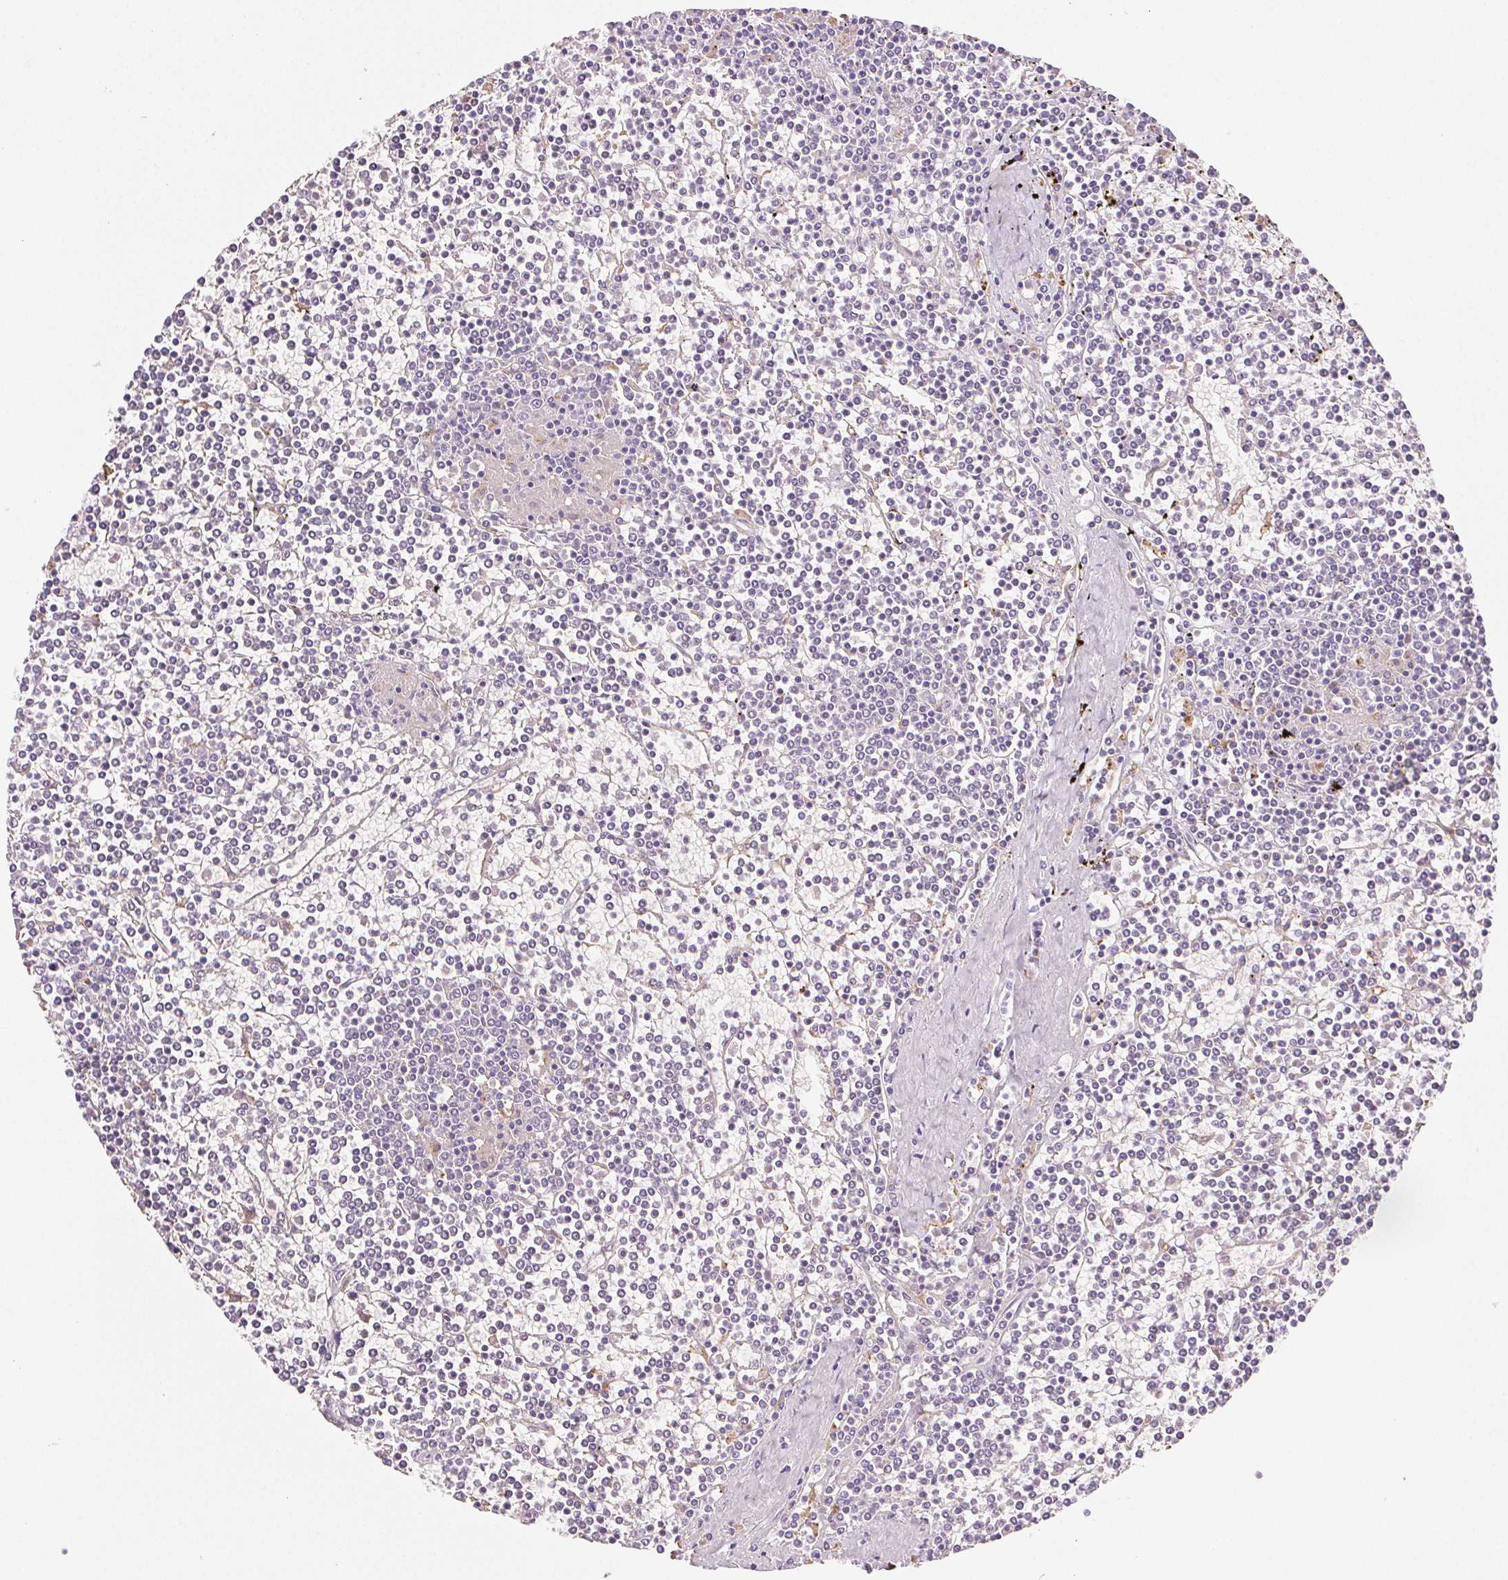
{"staining": {"intensity": "negative", "quantity": "none", "location": "none"}, "tissue": "lymphoma", "cell_type": "Tumor cells", "image_type": "cancer", "snomed": [{"axis": "morphology", "description": "Malignant lymphoma, non-Hodgkin's type, Low grade"}, {"axis": "topography", "description": "Spleen"}], "caption": "Immunohistochemical staining of lymphoma displays no significant staining in tumor cells.", "gene": "LIPA", "patient": {"sex": "female", "age": 19}}